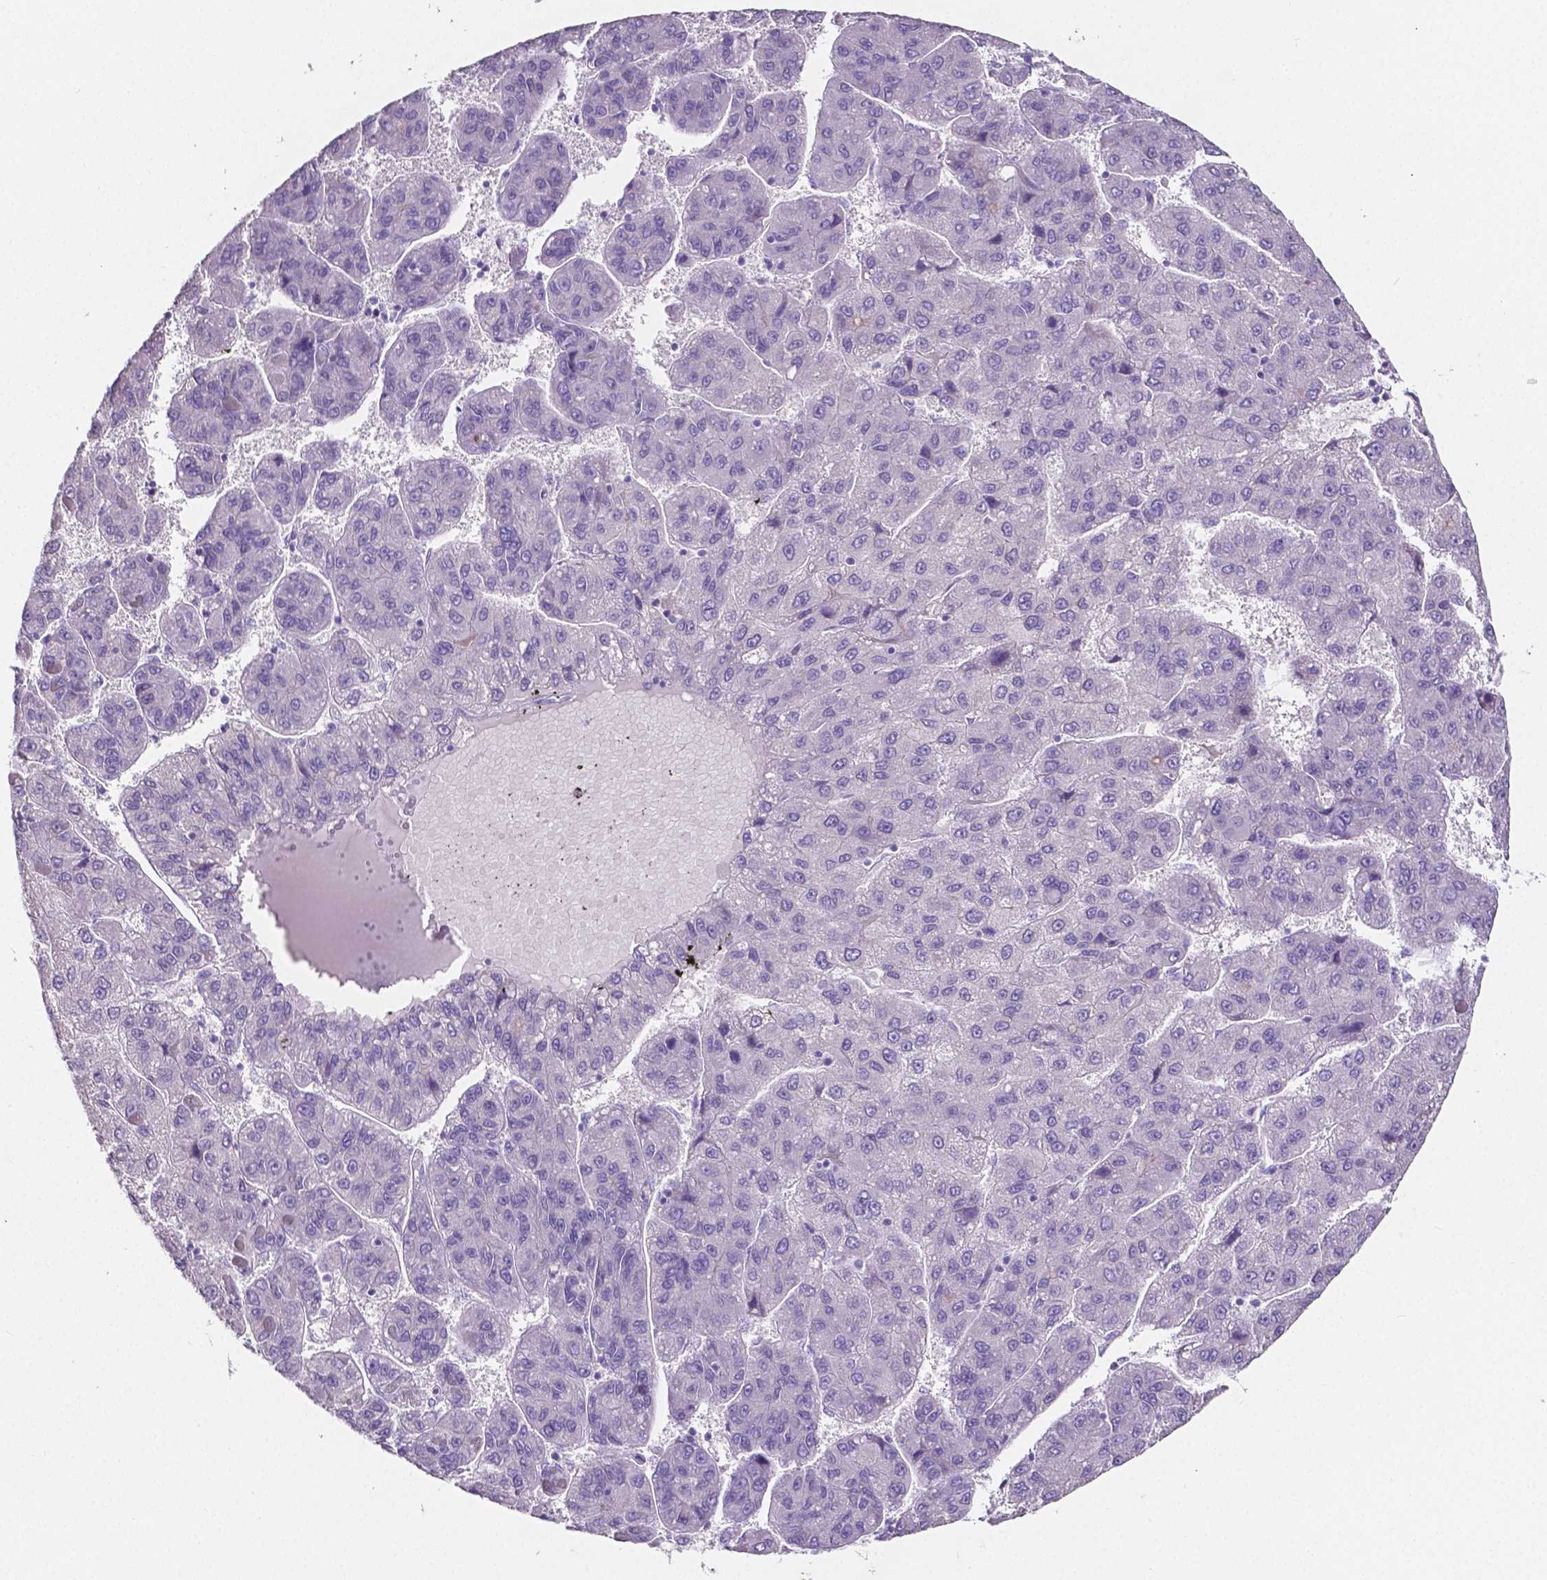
{"staining": {"intensity": "negative", "quantity": "none", "location": "none"}, "tissue": "liver cancer", "cell_type": "Tumor cells", "image_type": "cancer", "snomed": [{"axis": "morphology", "description": "Carcinoma, Hepatocellular, NOS"}, {"axis": "topography", "description": "Liver"}], "caption": "IHC photomicrograph of neoplastic tissue: human hepatocellular carcinoma (liver) stained with DAB exhibits no significant protein positivity in tumor cells.", "gene": "SLC22A2", "patient": {"sex": "female", "age": 82}}